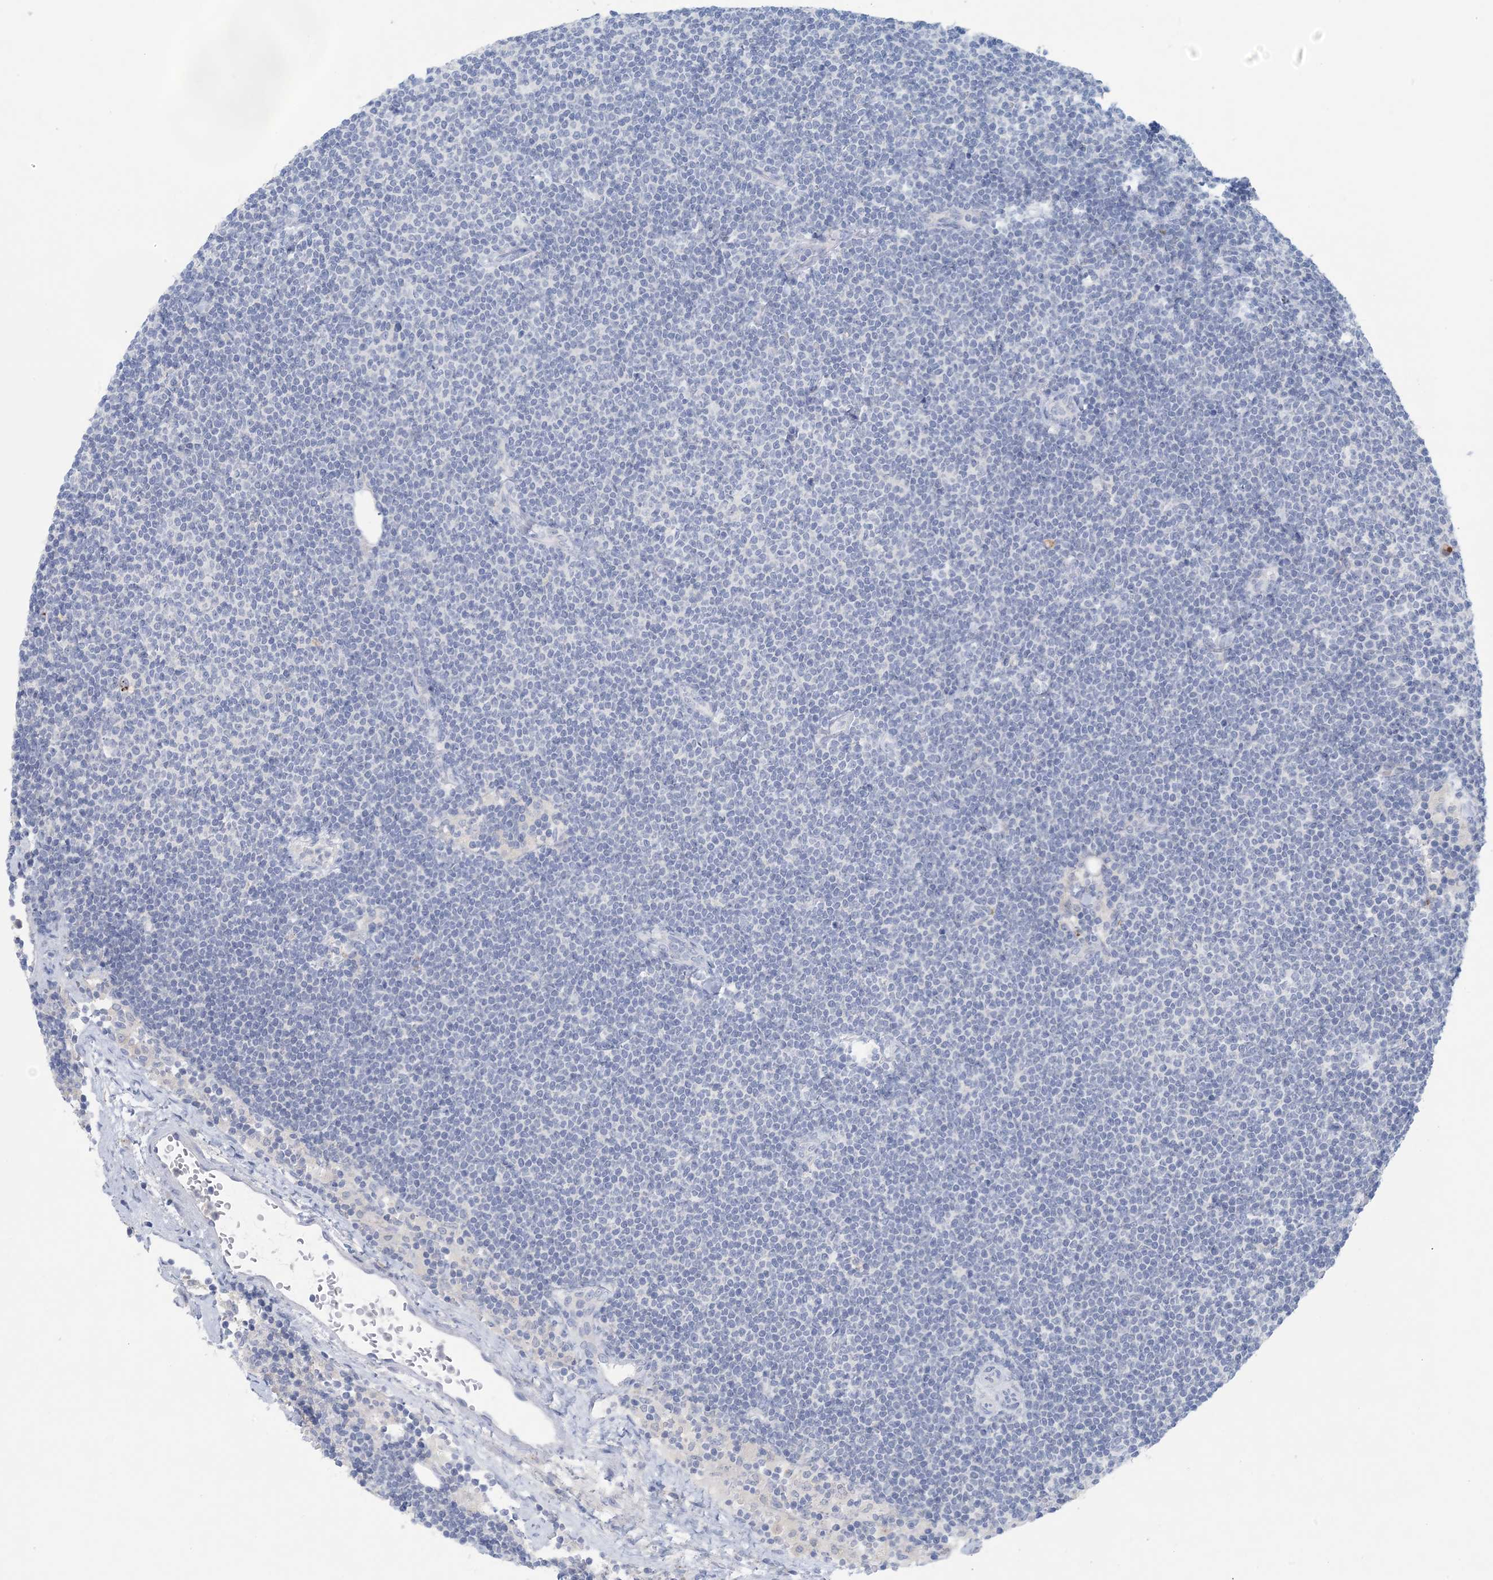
{"staining": {"intensity": "negative", "quantity": "none", "location": "none"}, "tissue": "lymphoma", "cell_type": "Tumor cells", "image_type": "cancer", "snomed": [{"axis": "morphology", "description": "Malignant lymphoma, non-Hodgkin's type, Low grade"}, {"axis": "topography", "description": "Lymph node"}], "caption": "IHC image of neoplastic tissue: human lymphoma stained with DAB (3,3'-diaminobenzidine) demonstrates no significant protein expression in tumor cells.", "gene": "GABRG1", "patient": {"sex": "female", "age": 53}}